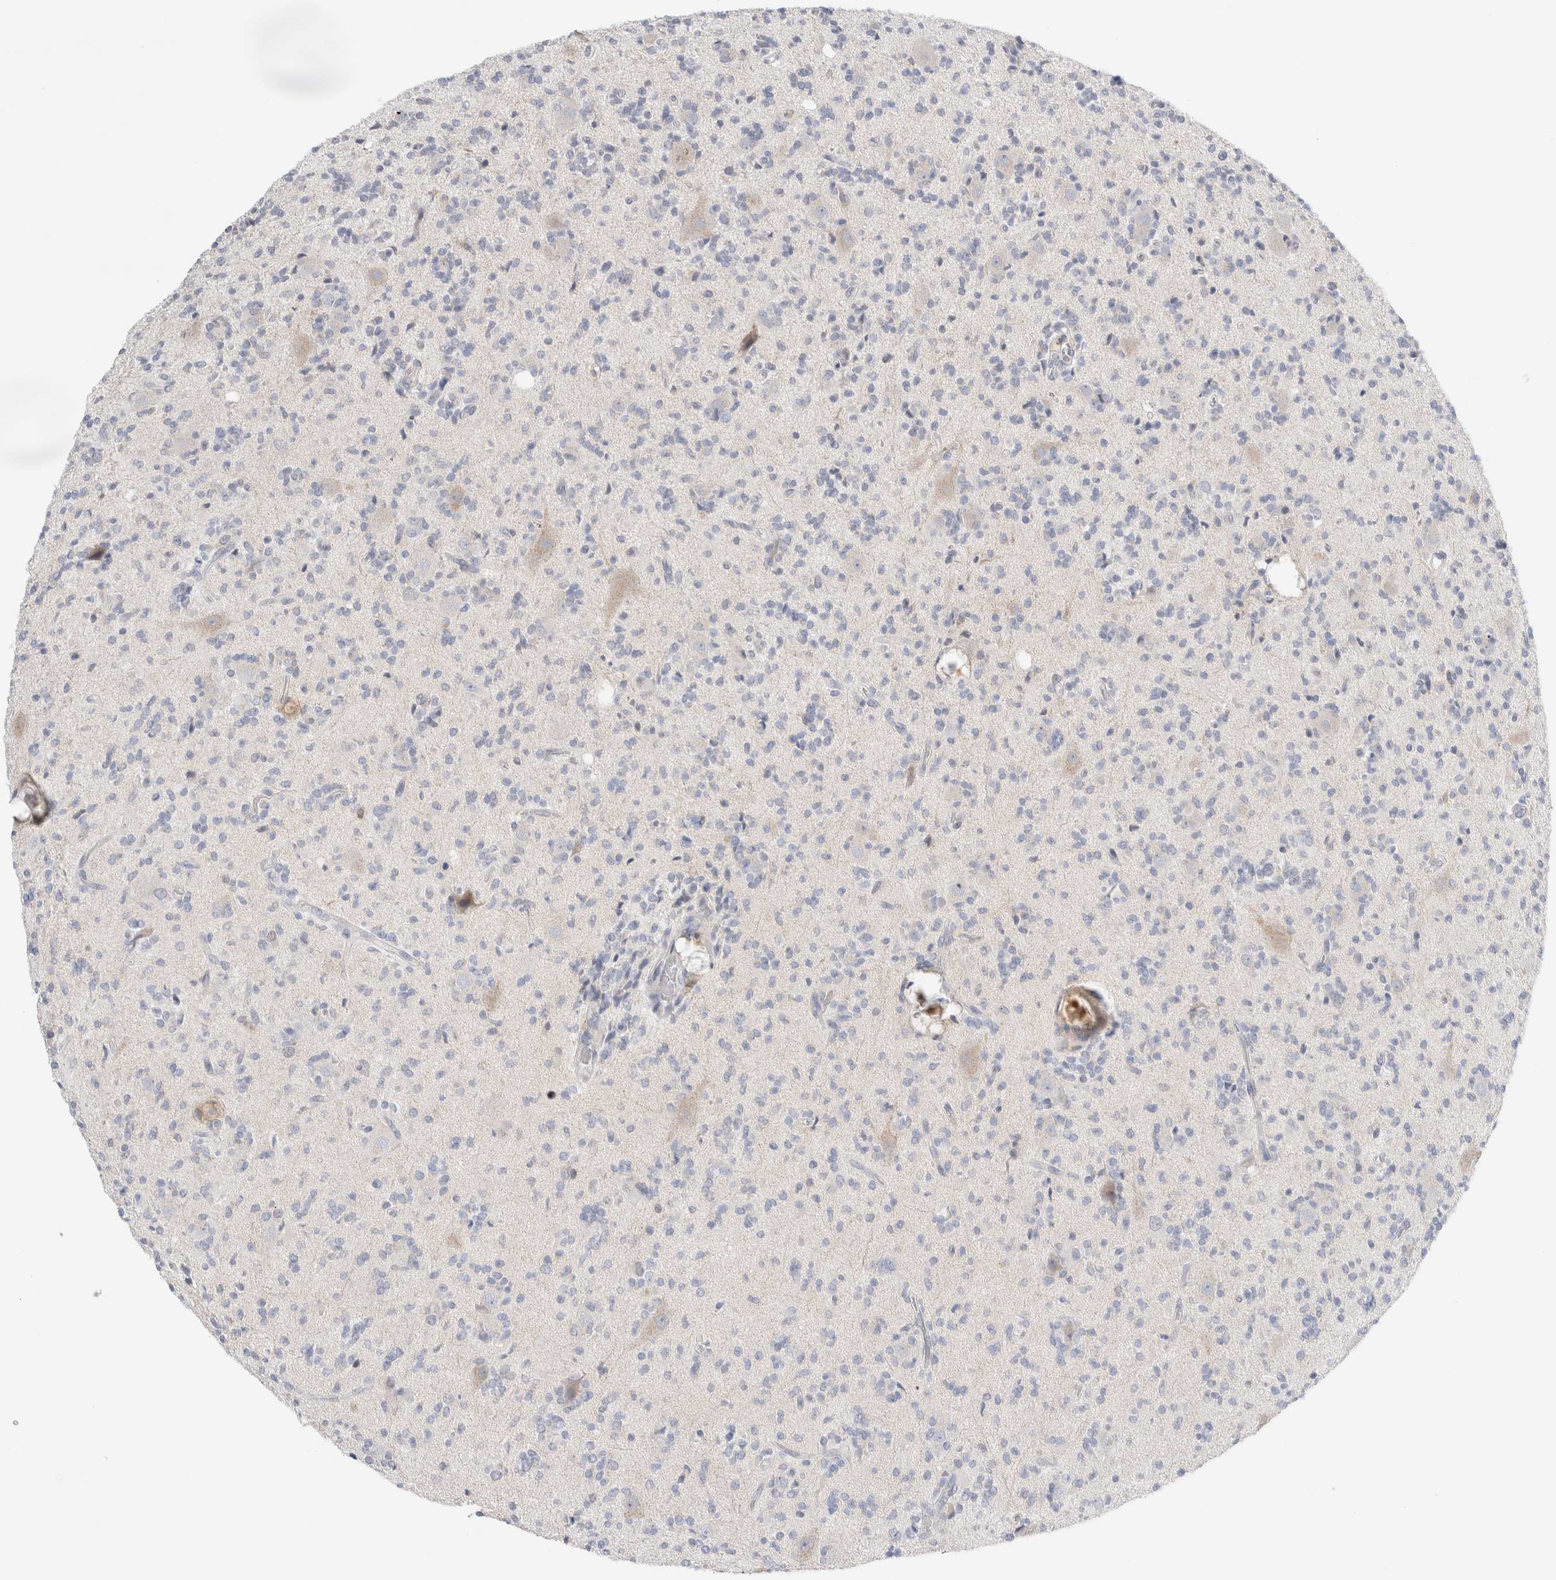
{"staining": {"intensity": "weak", "quantity": "<25%", "location": "cytoplasmic/membranous"}, "tissue": "glioma", "cell_type": "Tumor cells", "image_type": "cancer", "snomed": [{"axis": "morphology", "description": "Glioma, malignant, High grade"}, {"axis": "topography", "description": "Brain"}], "caption": "Tumor cells show no significant positivity in malignant glioma (high-grade). (Immunohistochemistry (ihc), brightfield microscopy, high magnification).", "gene": "SLC22A12", "patient": {"sex": "male", "age": 34}}